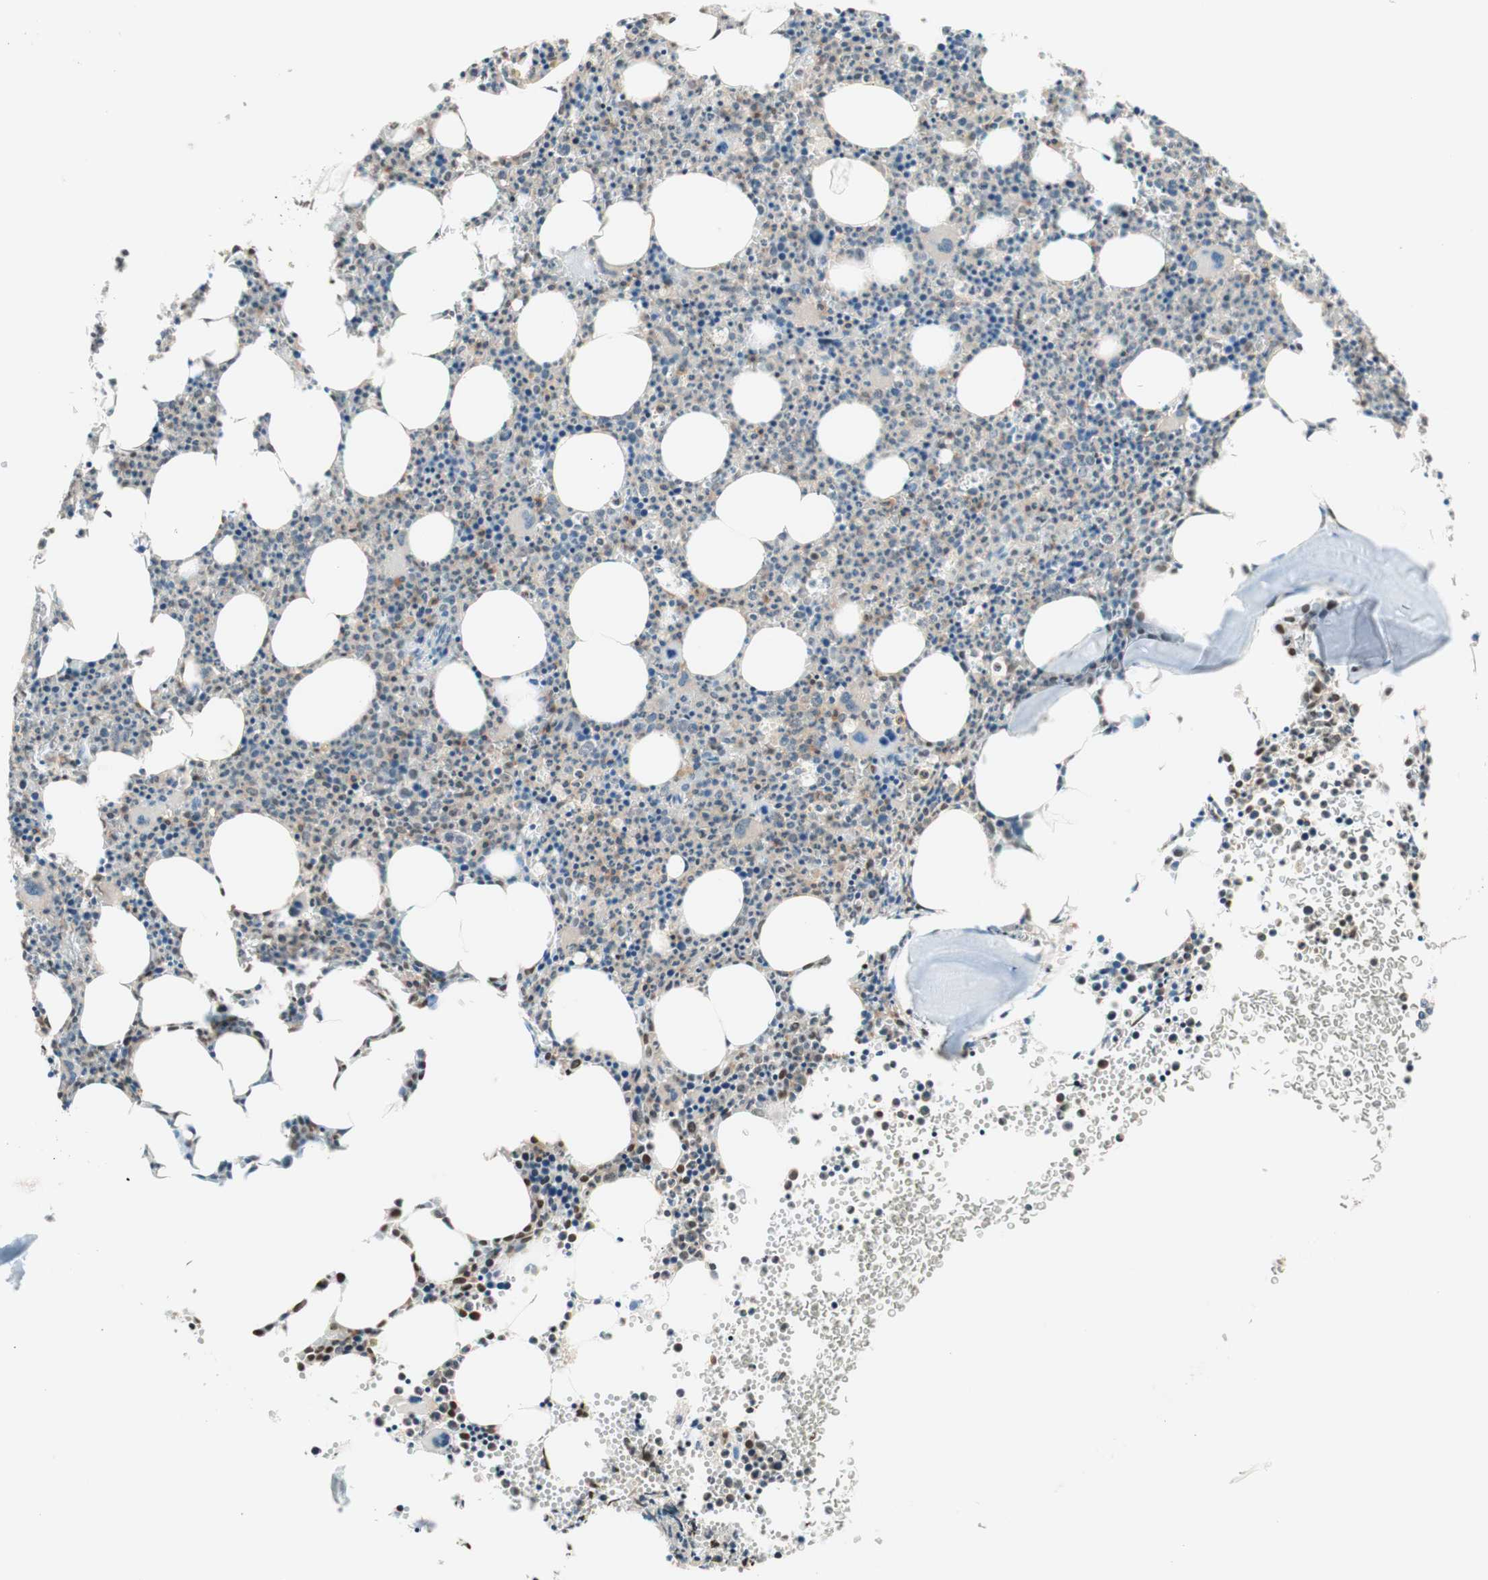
{"staining": {"intensity": "weak", "quantity": "25%-75%", "location": "cytoplasmic/membranous"}, "tissue": "bone marrow", "cell_type": "Hematopoietic cells", "image_type": "normal", "snomed": [{"axis": "morphology", "description": "Normal tissue, NOS"}, {"axis": "morphology", "description": "Inflammation, NOS"}, {"axis": "topography", "description": "Bone marrow"}], "caption": "About 25%-75% of hematopoietic cells in unremarkable human bone marrow display weak cytoplasmic/membranous protein staining as visualized by brown immunohistochemical staining.", "gene": "WIPF1", "patient": {"sex": "female", "age": 61}}